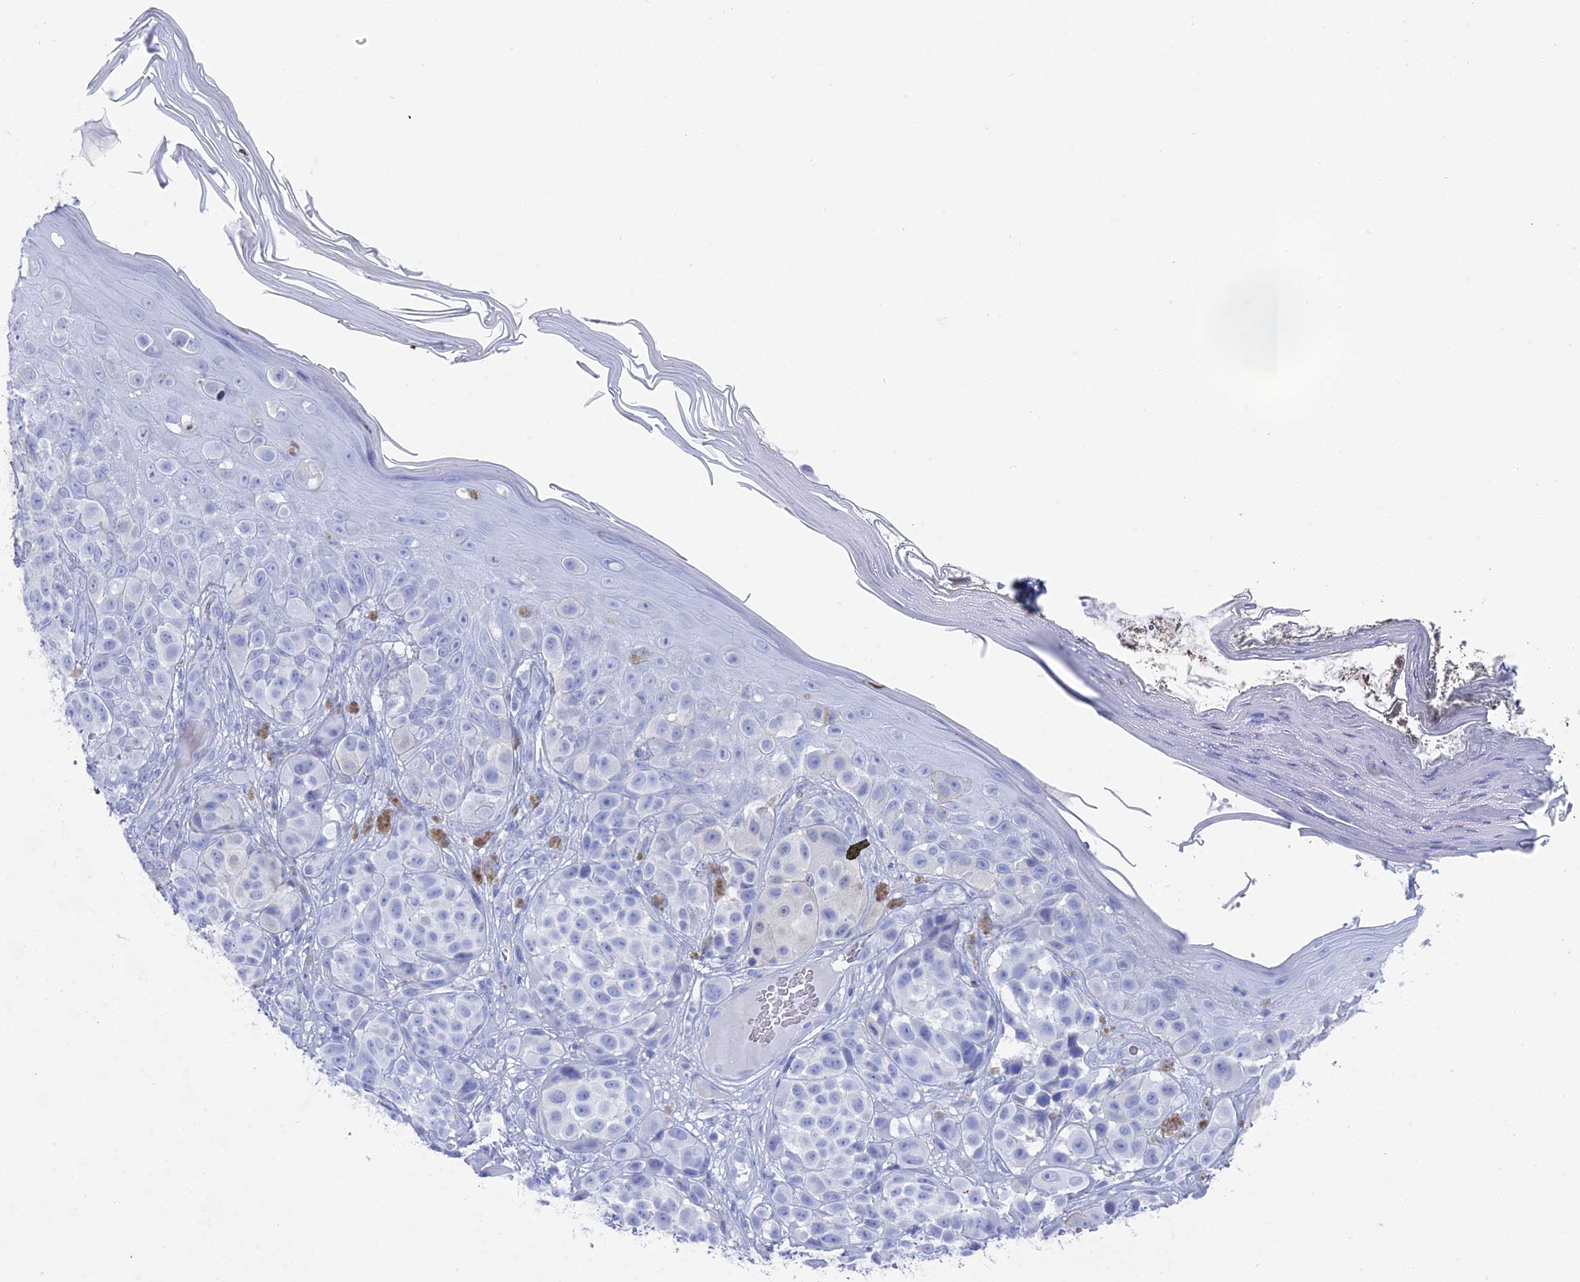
{"staining": {"intensity": "negative", "quantity": "none", "location": "none"}, "tissue": "melanoma", "cell_type": "Tumor cells", "image_type": "cancer", "snomed": [{"axis": "morphology", "description": "Malignant melanoma, NOS"}, {"axis": "topography", "description": "Skin"}], "caption": "Histopathology image shows no significant protein expression in tumor cells of malignant melanoma.", "gene": "ENPP3", "patient": {"sex": "male", "age": 38}}